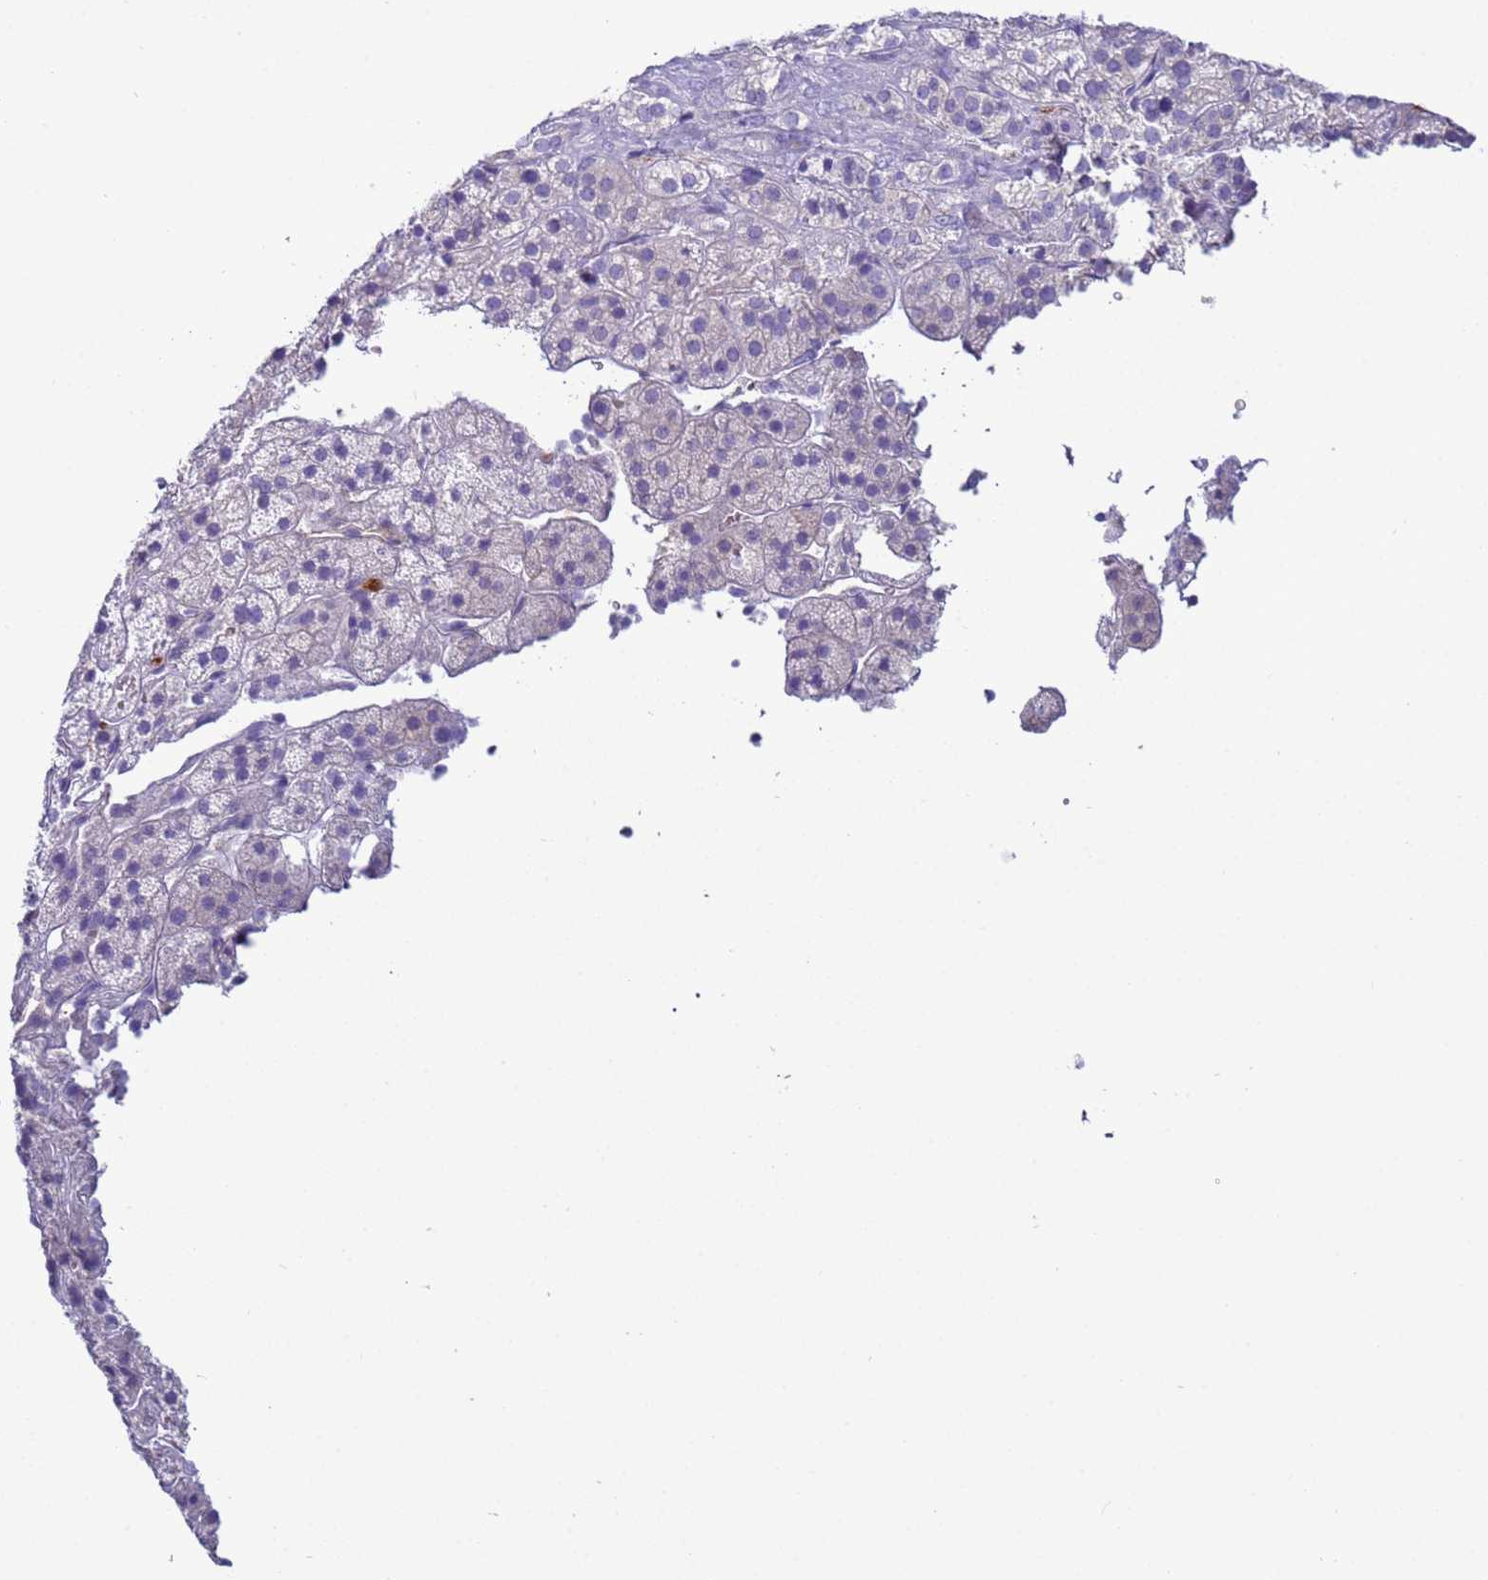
{"staining": {"intensity": "negative", "quantity": "none", "location": "none"}, "tissue": "adrenal gland", "cell_type": "Glandular cells", "image_type": "normal", "snomed": [{"axis": "morphology", "description": "Normal tissue, NOS"}, {"axis": "topography", "description": "Adrenal gland"}], "caption": "This photomicrograph is of normal adrenal gland stained with IHC to label a protein in brown with the nuclei are counter-stained blue. There is no expression in glandular cells.", "gene": "CST1", "patient": {"sex": "female", "age": 70}}